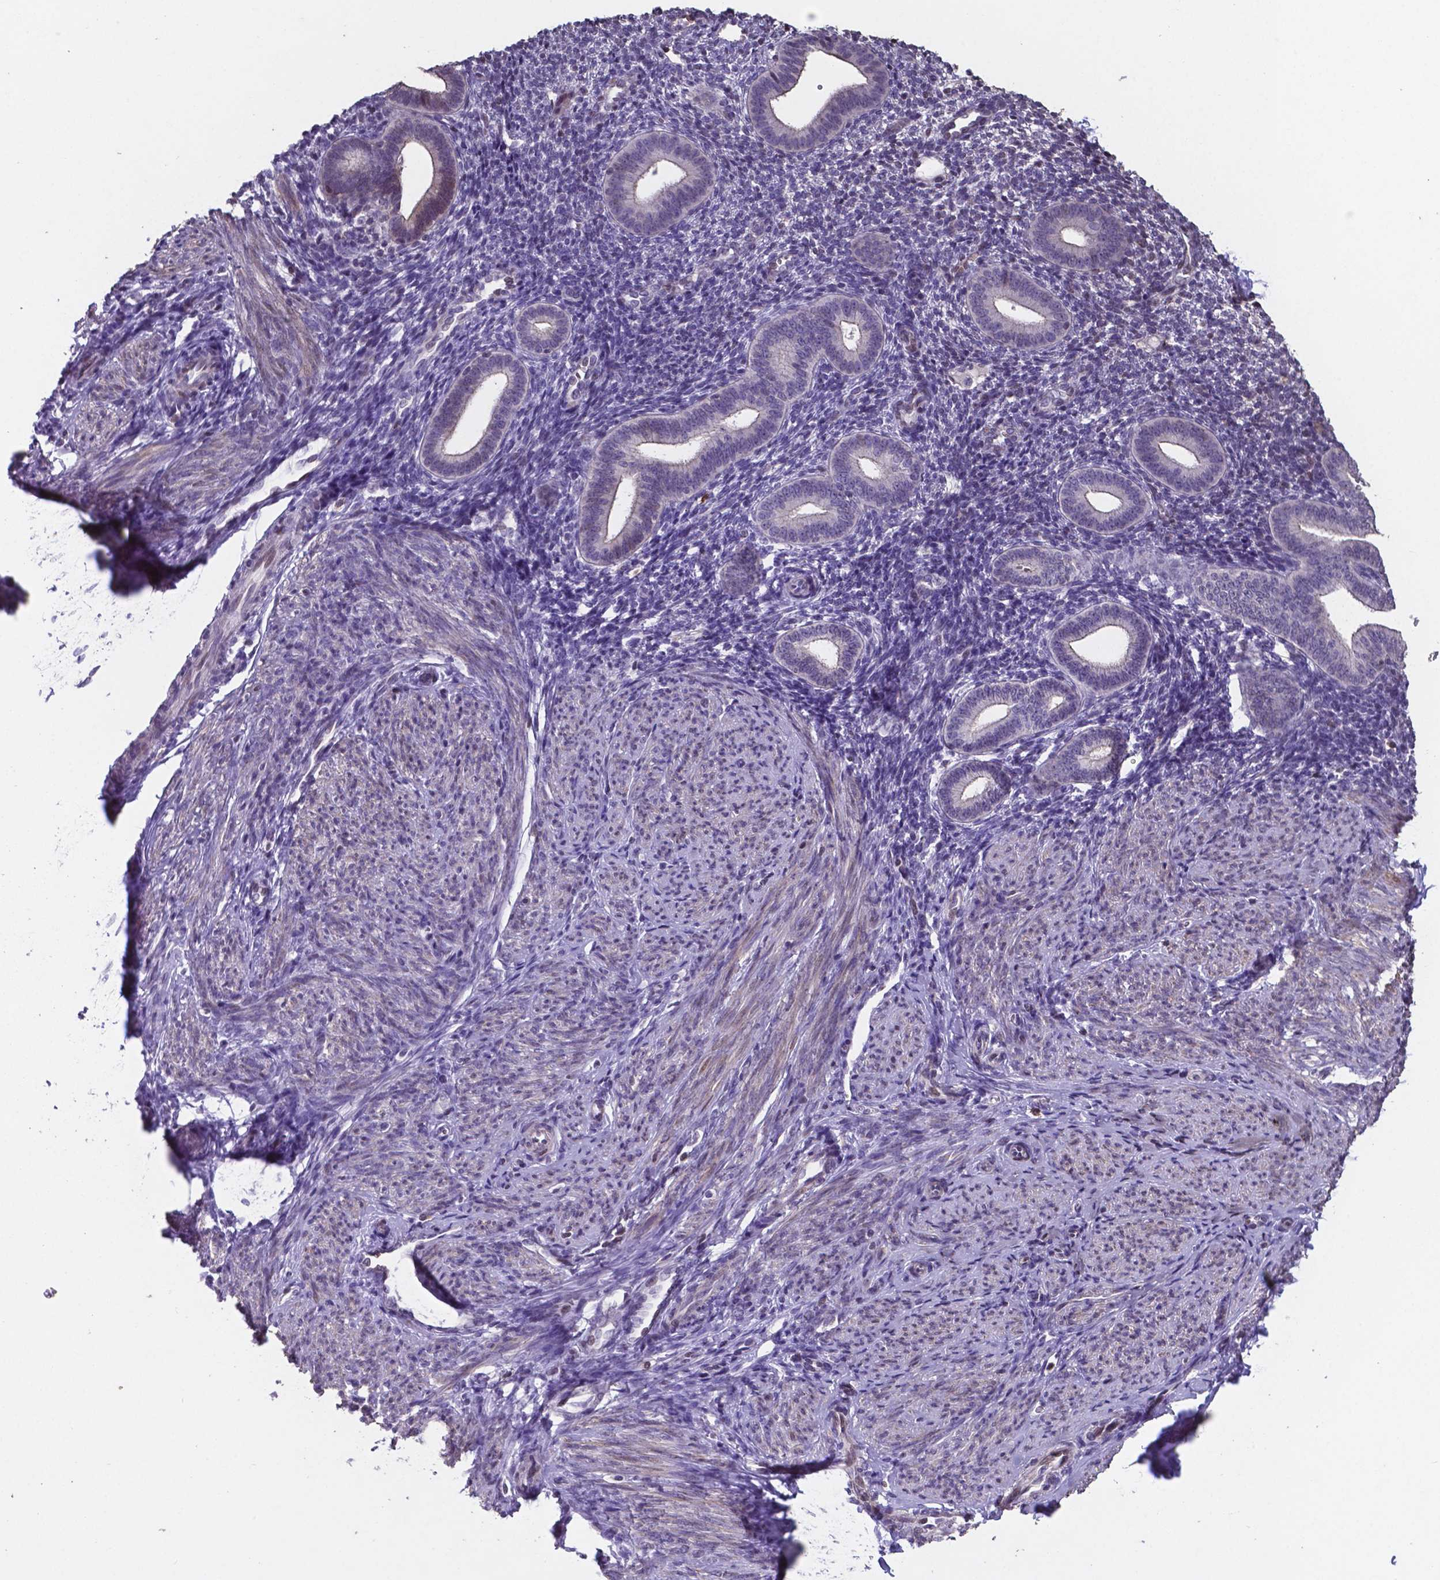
{"staining": {"intensity": "negative", "quantity": "none", "location": "none"}, "tissue": "endometrium", "cell_type": "Cells in endometrial stroma", "image_type": "normal", "snomed": [{"axis": "morphology", "description": "Normal tissue, NOS"}, {"axis": "topography", "description": "Endometrium"}], "caption": "This is an IHC image of unremarkable endometrium. There is no positivity in cells in endometrial stroma.", "gene": "MLC1", "patient": {"sex": "female", "age": 40}}